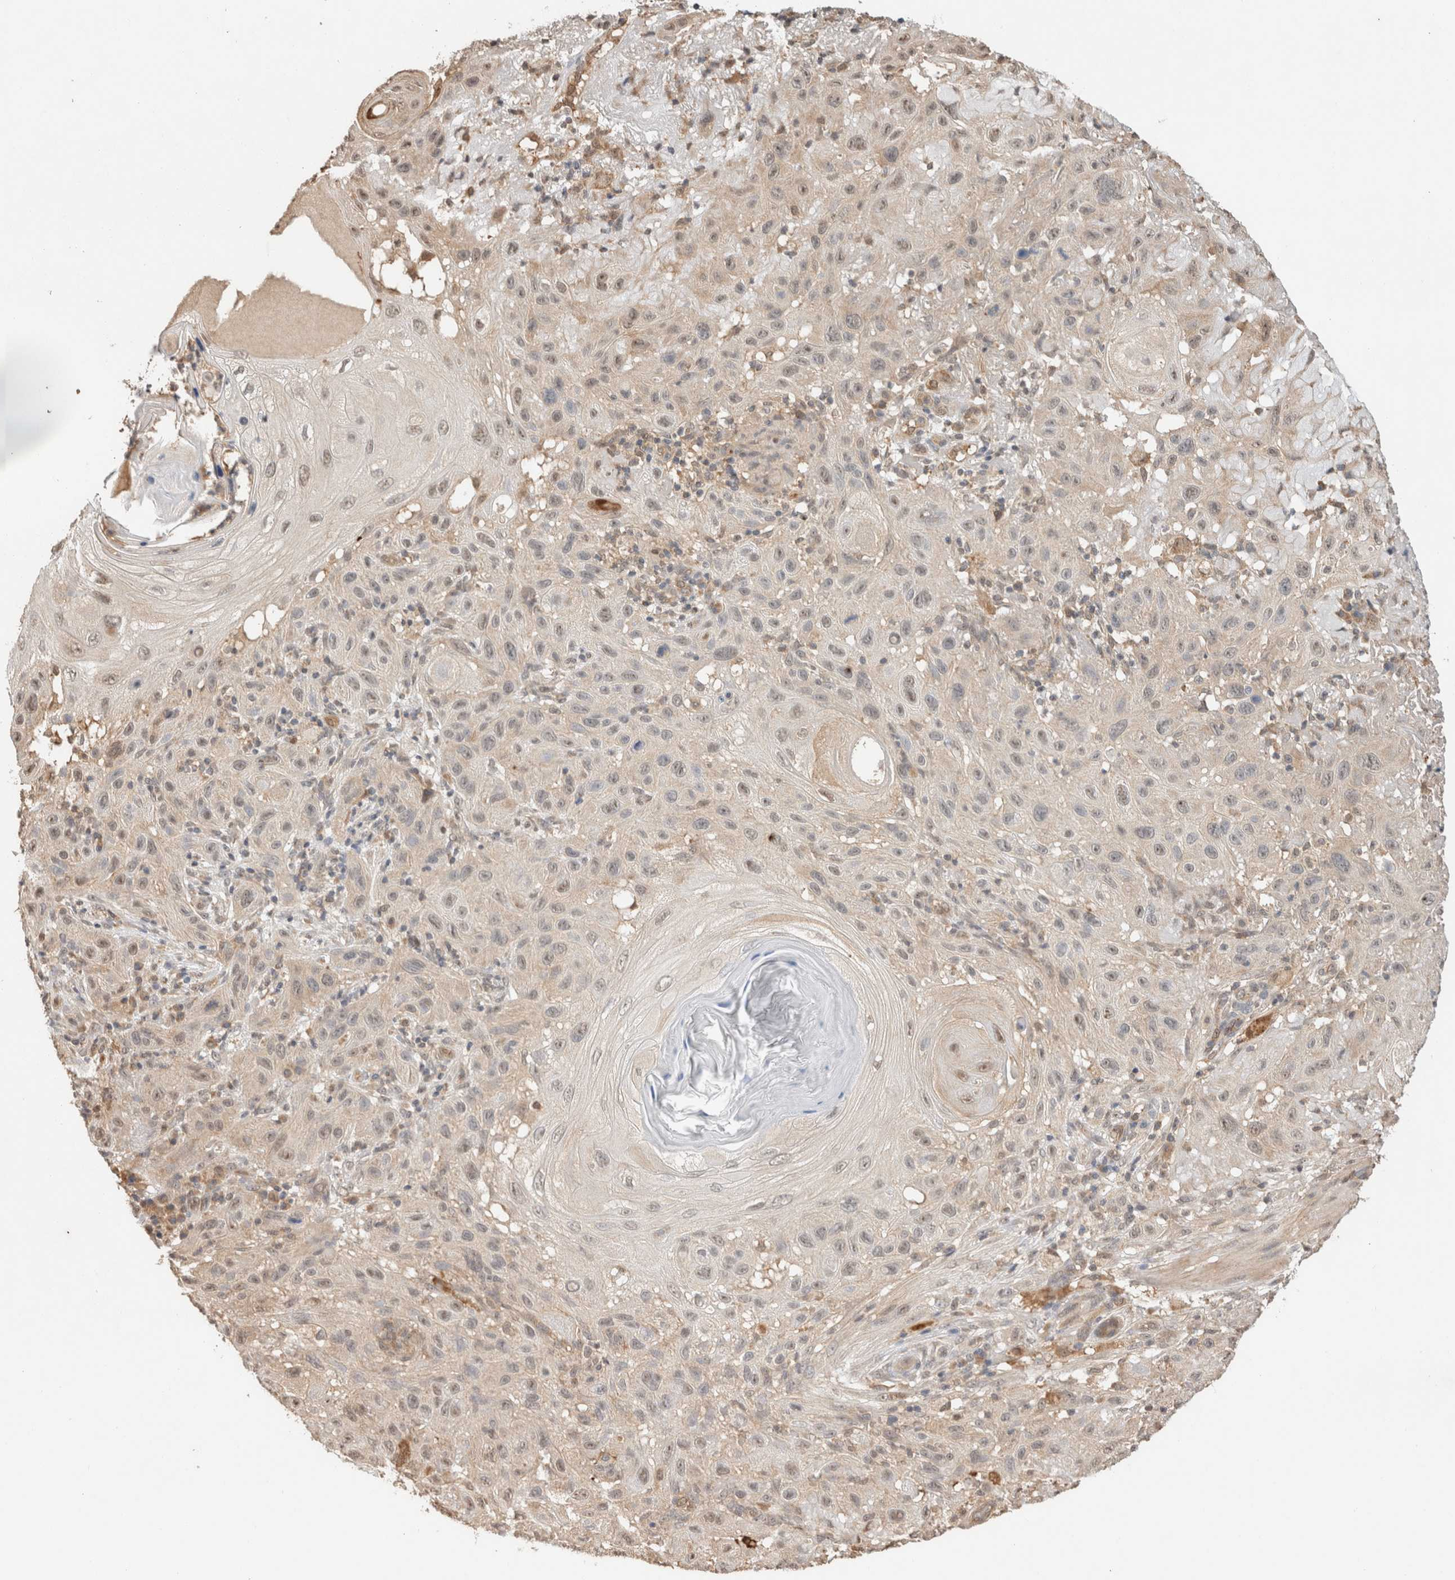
{"staining": {"intensity": "weak", "quantity": "25%-75%", "location": "nuclear"}, "tissue": "skin cancer", "cell_type": "Tumor cells", "image_type": "cancer", "snomed": [{"axis": "morphology", "description": "Normal tissue, NOS"}, {"axis": "morphology", "description": "Squamous cell carcinoma, NOS"}, {"axis": "topography", "description": "Skin"}], "caption": "Skin squamous cell carcinoma stained with immunohistochemistry (IHC) exhibits weak nuclear expression in approximately 25%-75% of tumor cells. The staining was performed using DAB (3,3'-diaminobenzidine) to visualize the protein expression in brown, while the nuclei were stained in blue with hematoxylin (Magnification: 20x).", "gene": "CA13", "patient": {"sex": "female", "age": 96}}